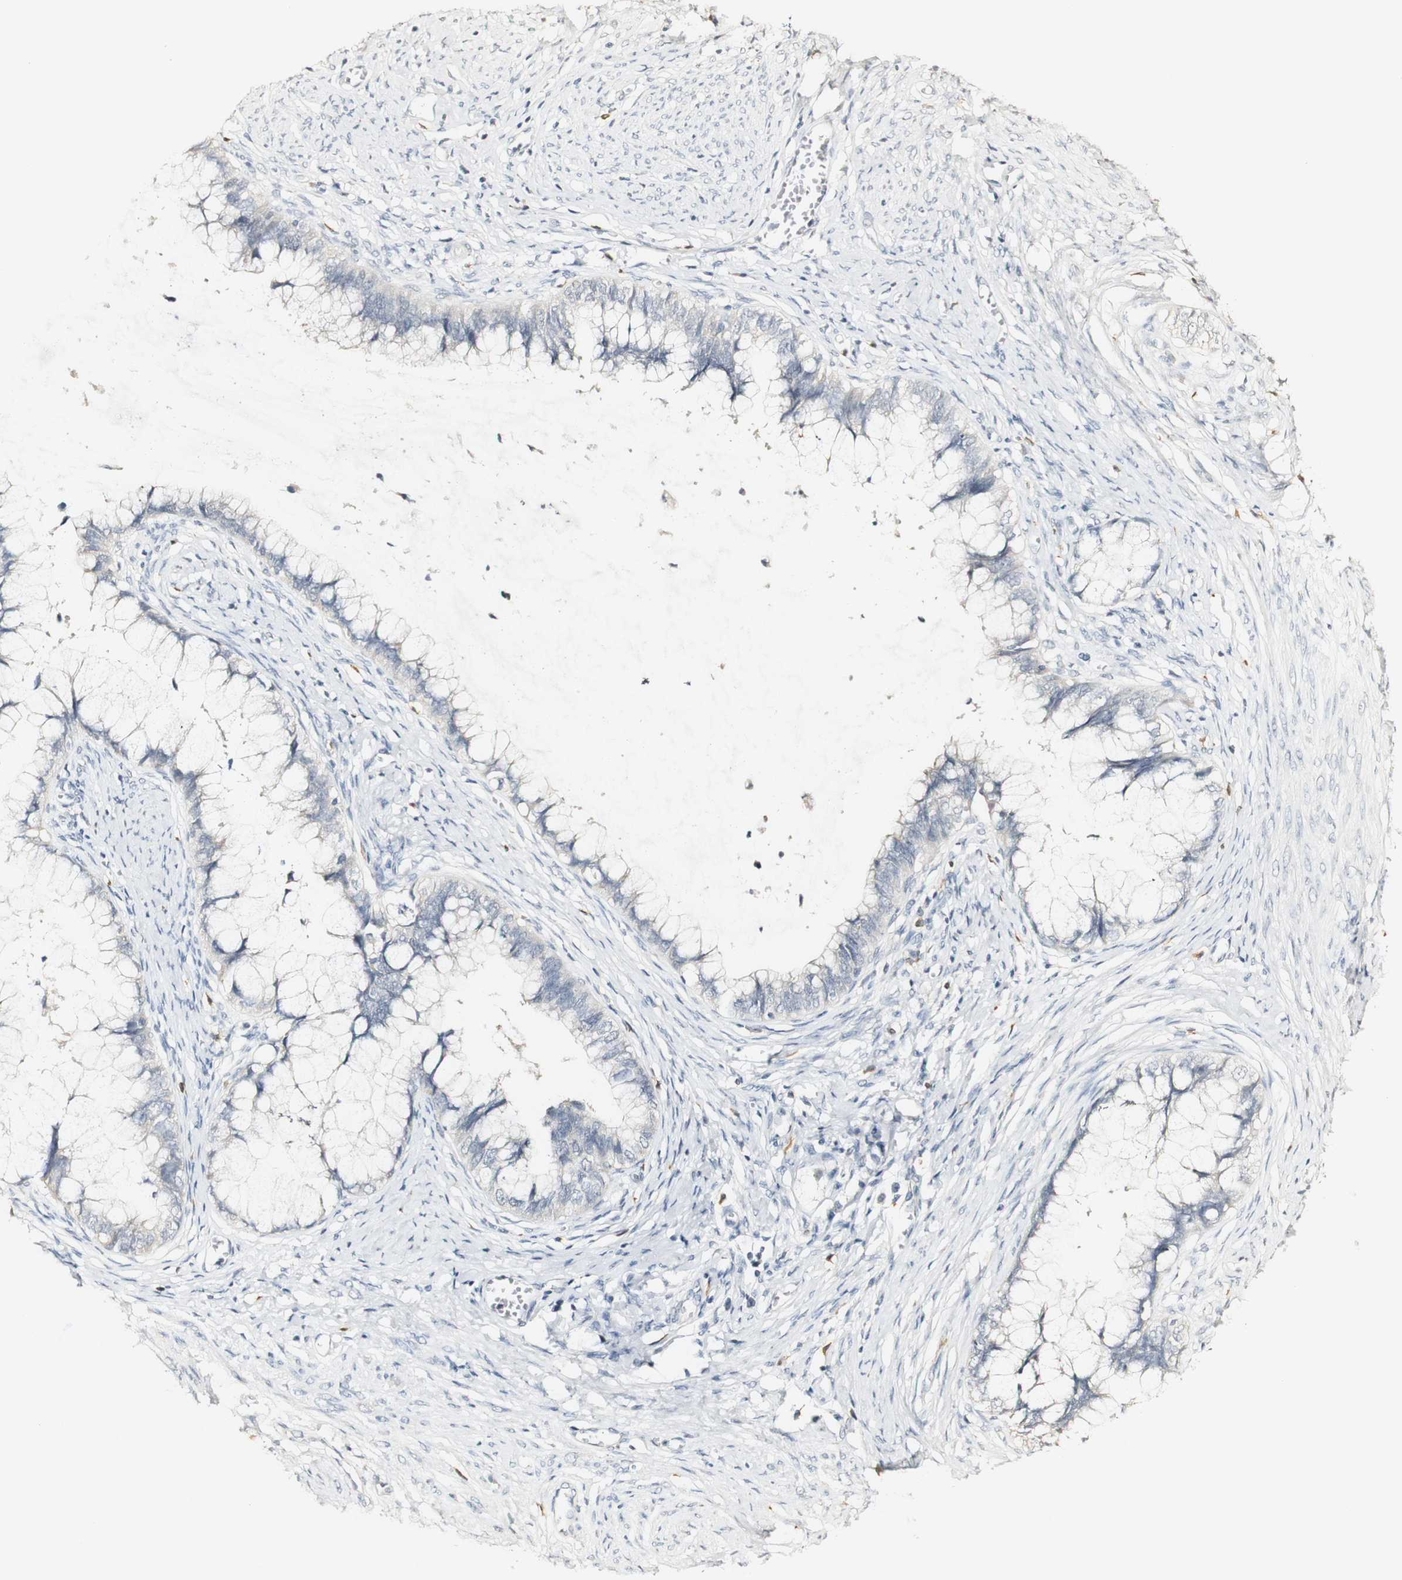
{"staining": {"intensity": "negative", "quantity": "none", "location": "none"}, "tissue": "cervical cancer", "cell_type": "Tumor cells", "image_type": "cancer", "snomed": [{"axis": "morphology", "description": "Adenocarcinoma, NOS"}, {"axis": "topography", "description": "Cervix"}], "caption": "Tumor cells are negative for brown protein staining in cervical cancer.", "gene": "SYT7", "patient": {"sex": "female", "age": 44}}